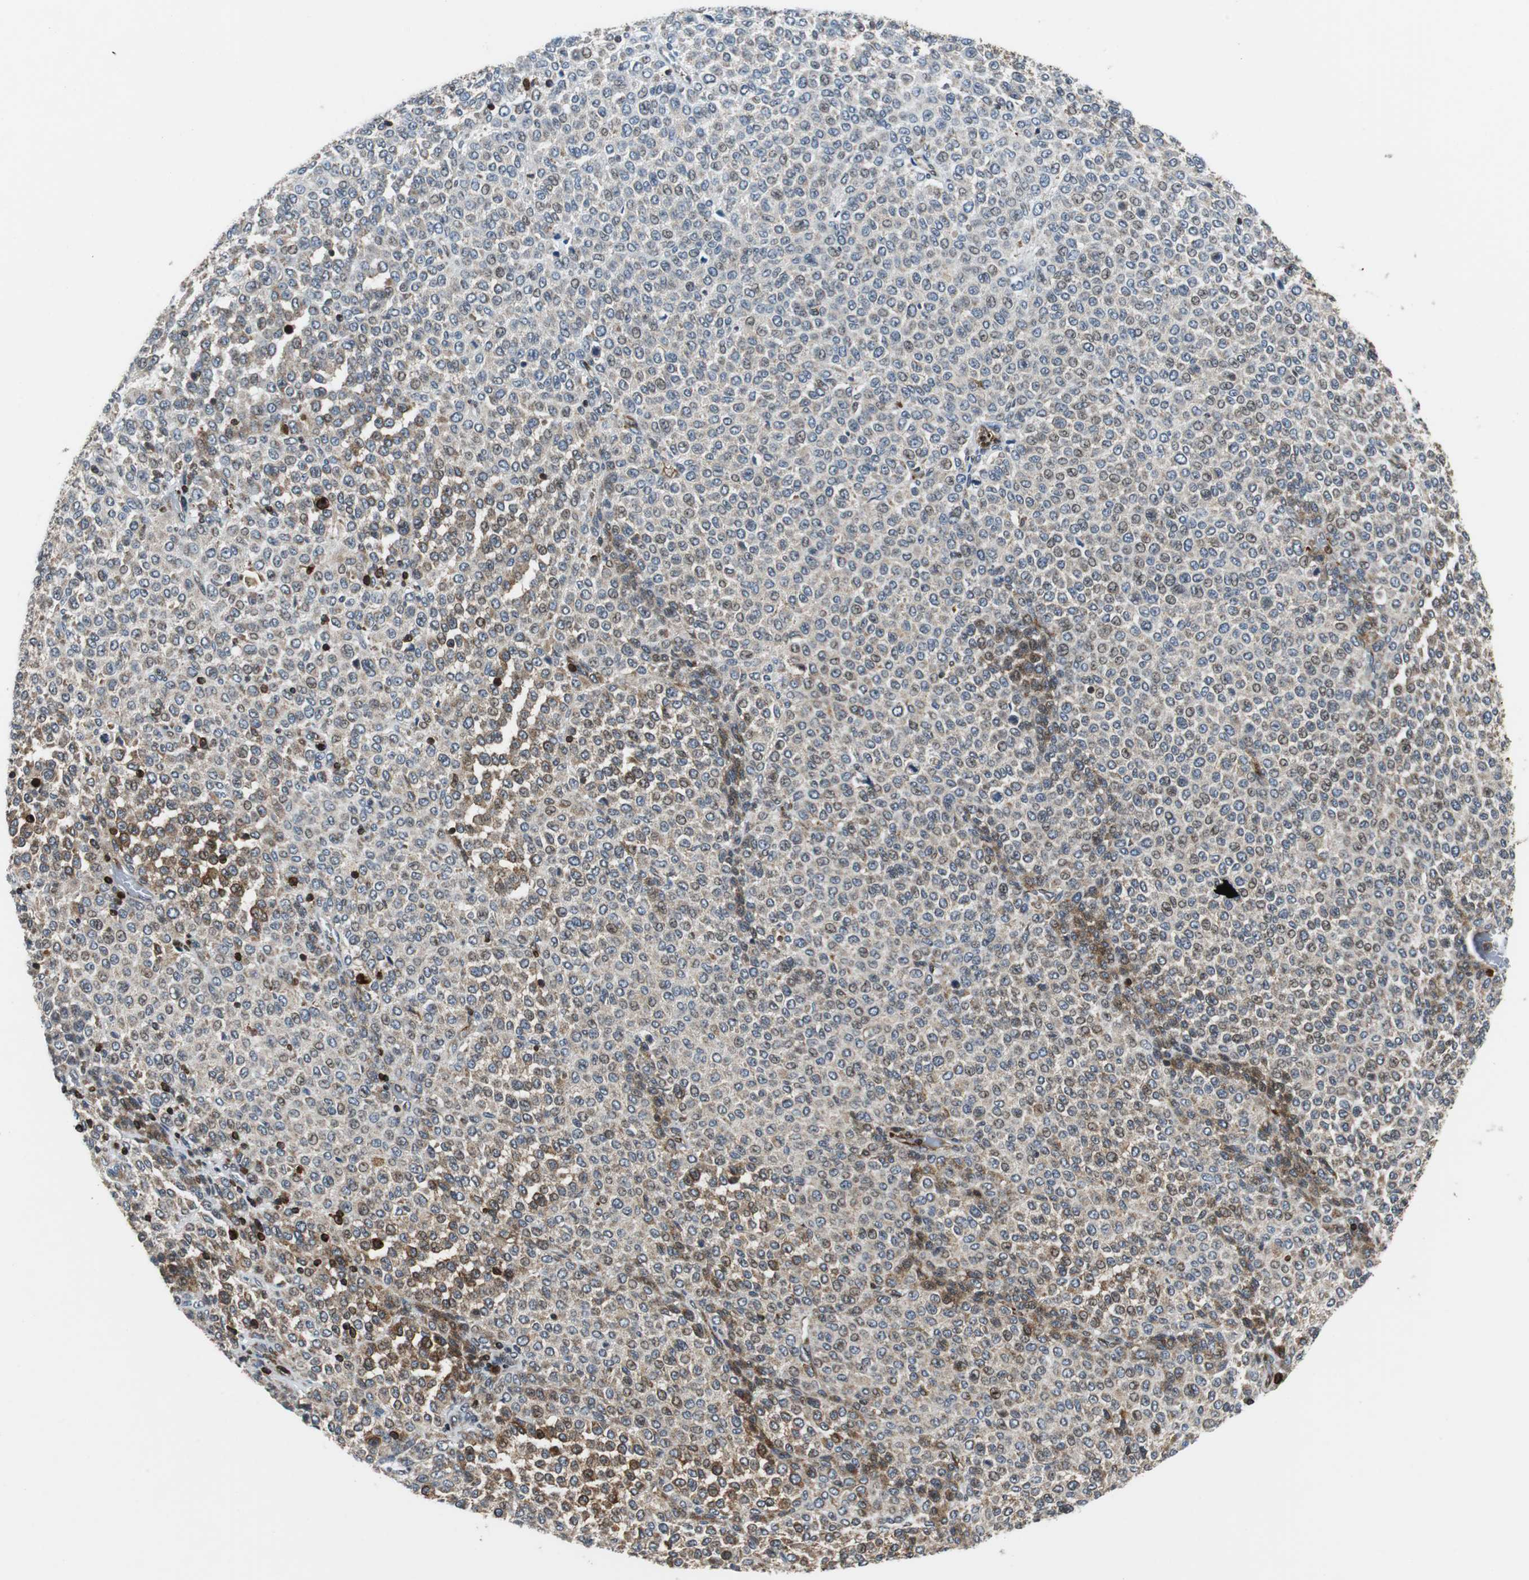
{"staining": {"intensity": "moderate", "quantity": "25%-75%", "location": "cytoplasmic/membranous"}, "tissue": "melanoma", "cell_type": "Tumor cells", "image_type": "cancer", "snomed": [{"axis": "morphology", "description": "Malignant melanoma, Metastatic site"}, {"axis": "topography", "description": "Pancreas"}], "caption": "Immunohistochemical staining of human malignant melanoma (metastatic site) reveals moderate cytoplasmic/membranous protein positivity in about 25%-75% of tumor cells.", "gene": "TUBA4A", "patient": {"sex": "female", "age": 30}}